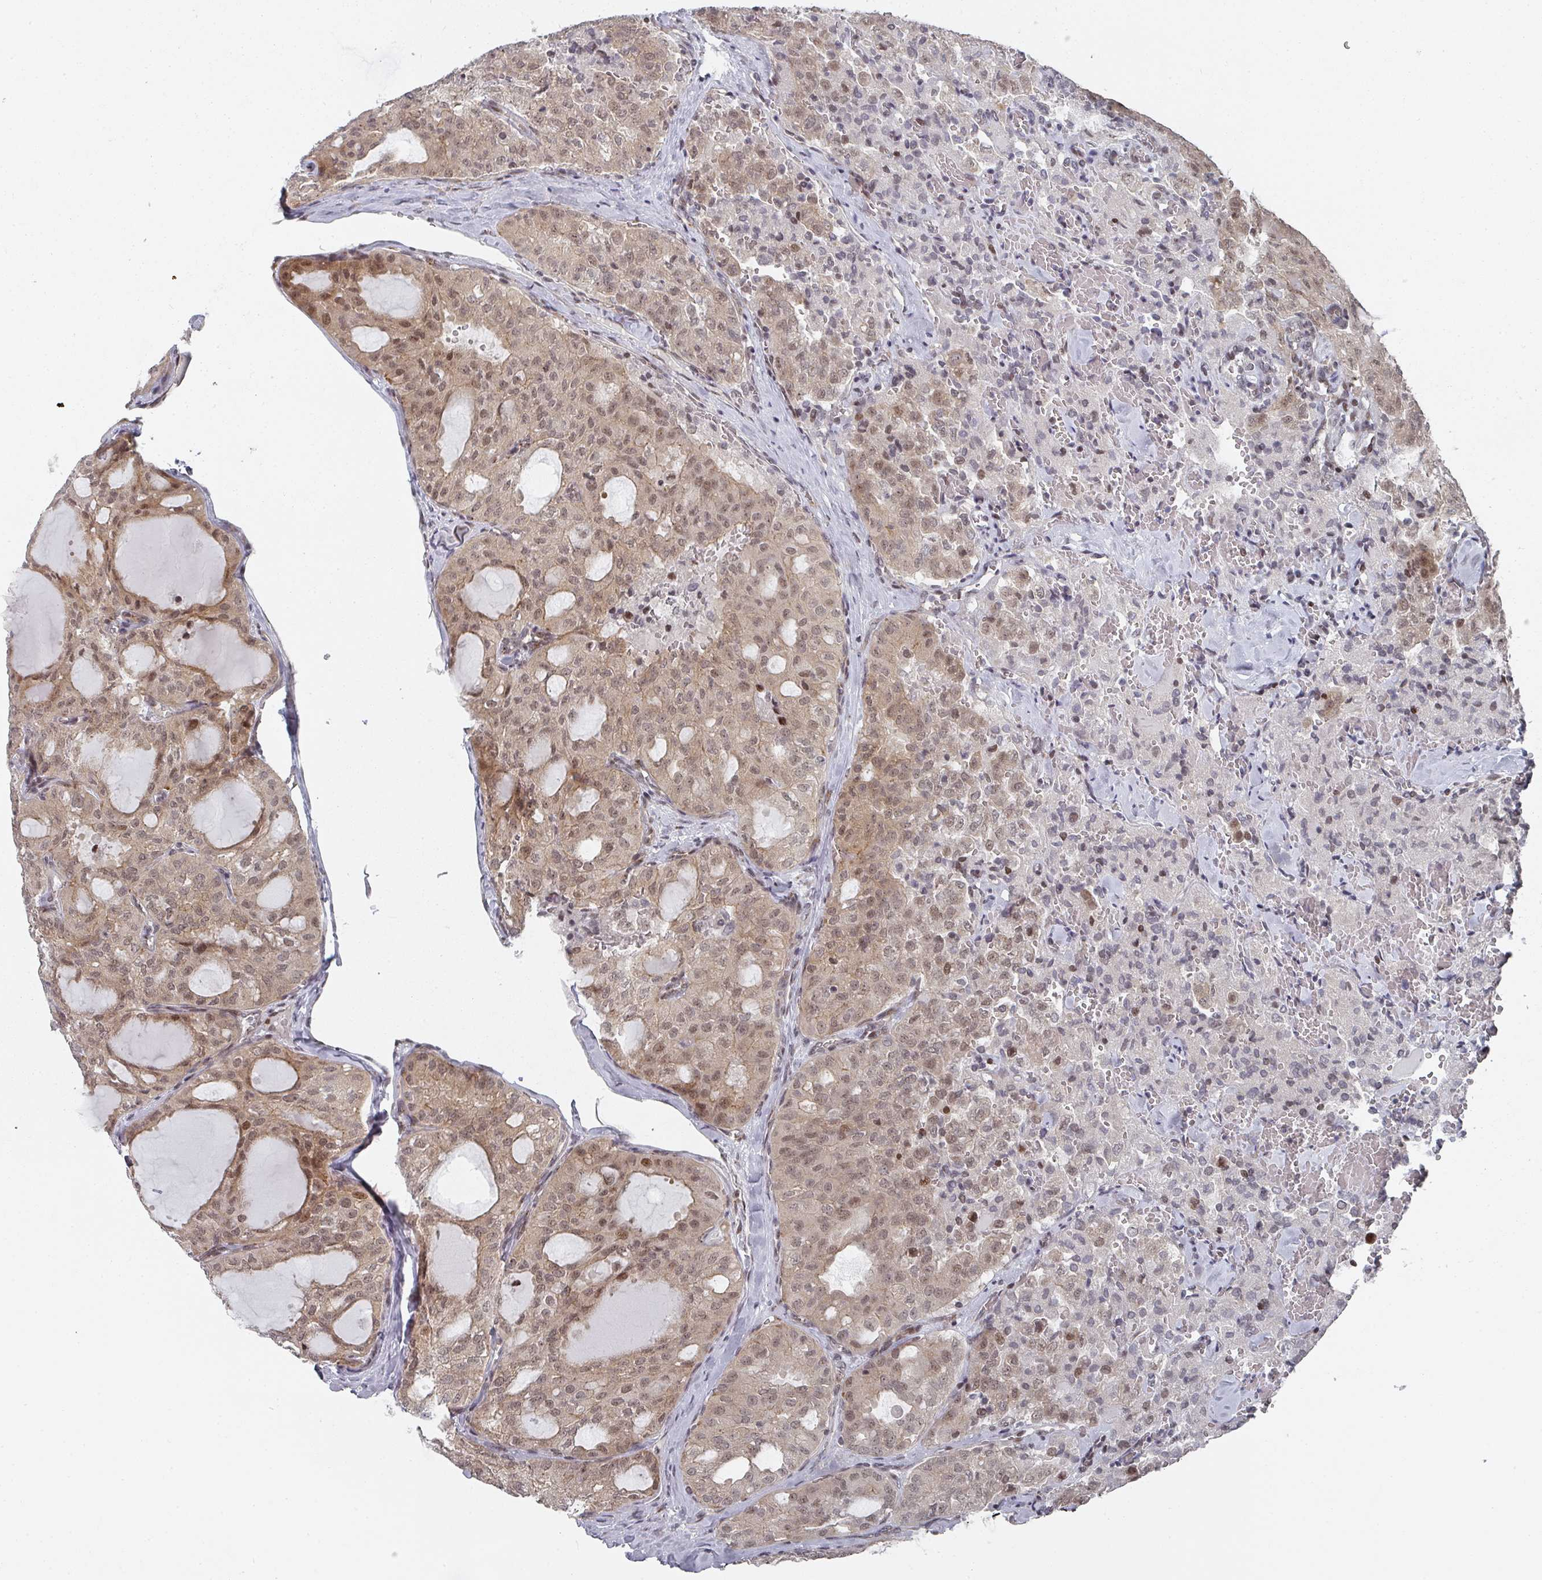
{"staining": {"intensity": "moderate", "quantity": ">75%", "location": "cytoplasmic/membranous,nuclear"}, "tissue": "thyroid cancer", "cell_type": "Tumor cells", "image_type": "cancer", "snomed": [{"axis": "morphology", "description": "Follicular adenoma carcinoma, NOS"}, {"axis": "topography", "description": "Thyroid gland"}], "caption": "IHC (DAB (3,3'-diaminobenzidine)) staining of thyroid follicular adenoma carcinoma reveals moderate cytoplasmic/membranous and nuclear protein staining in about >75% of tumor cells.", "gene": "KIF1C", "patient": {"sex": "male", "age": 75}}